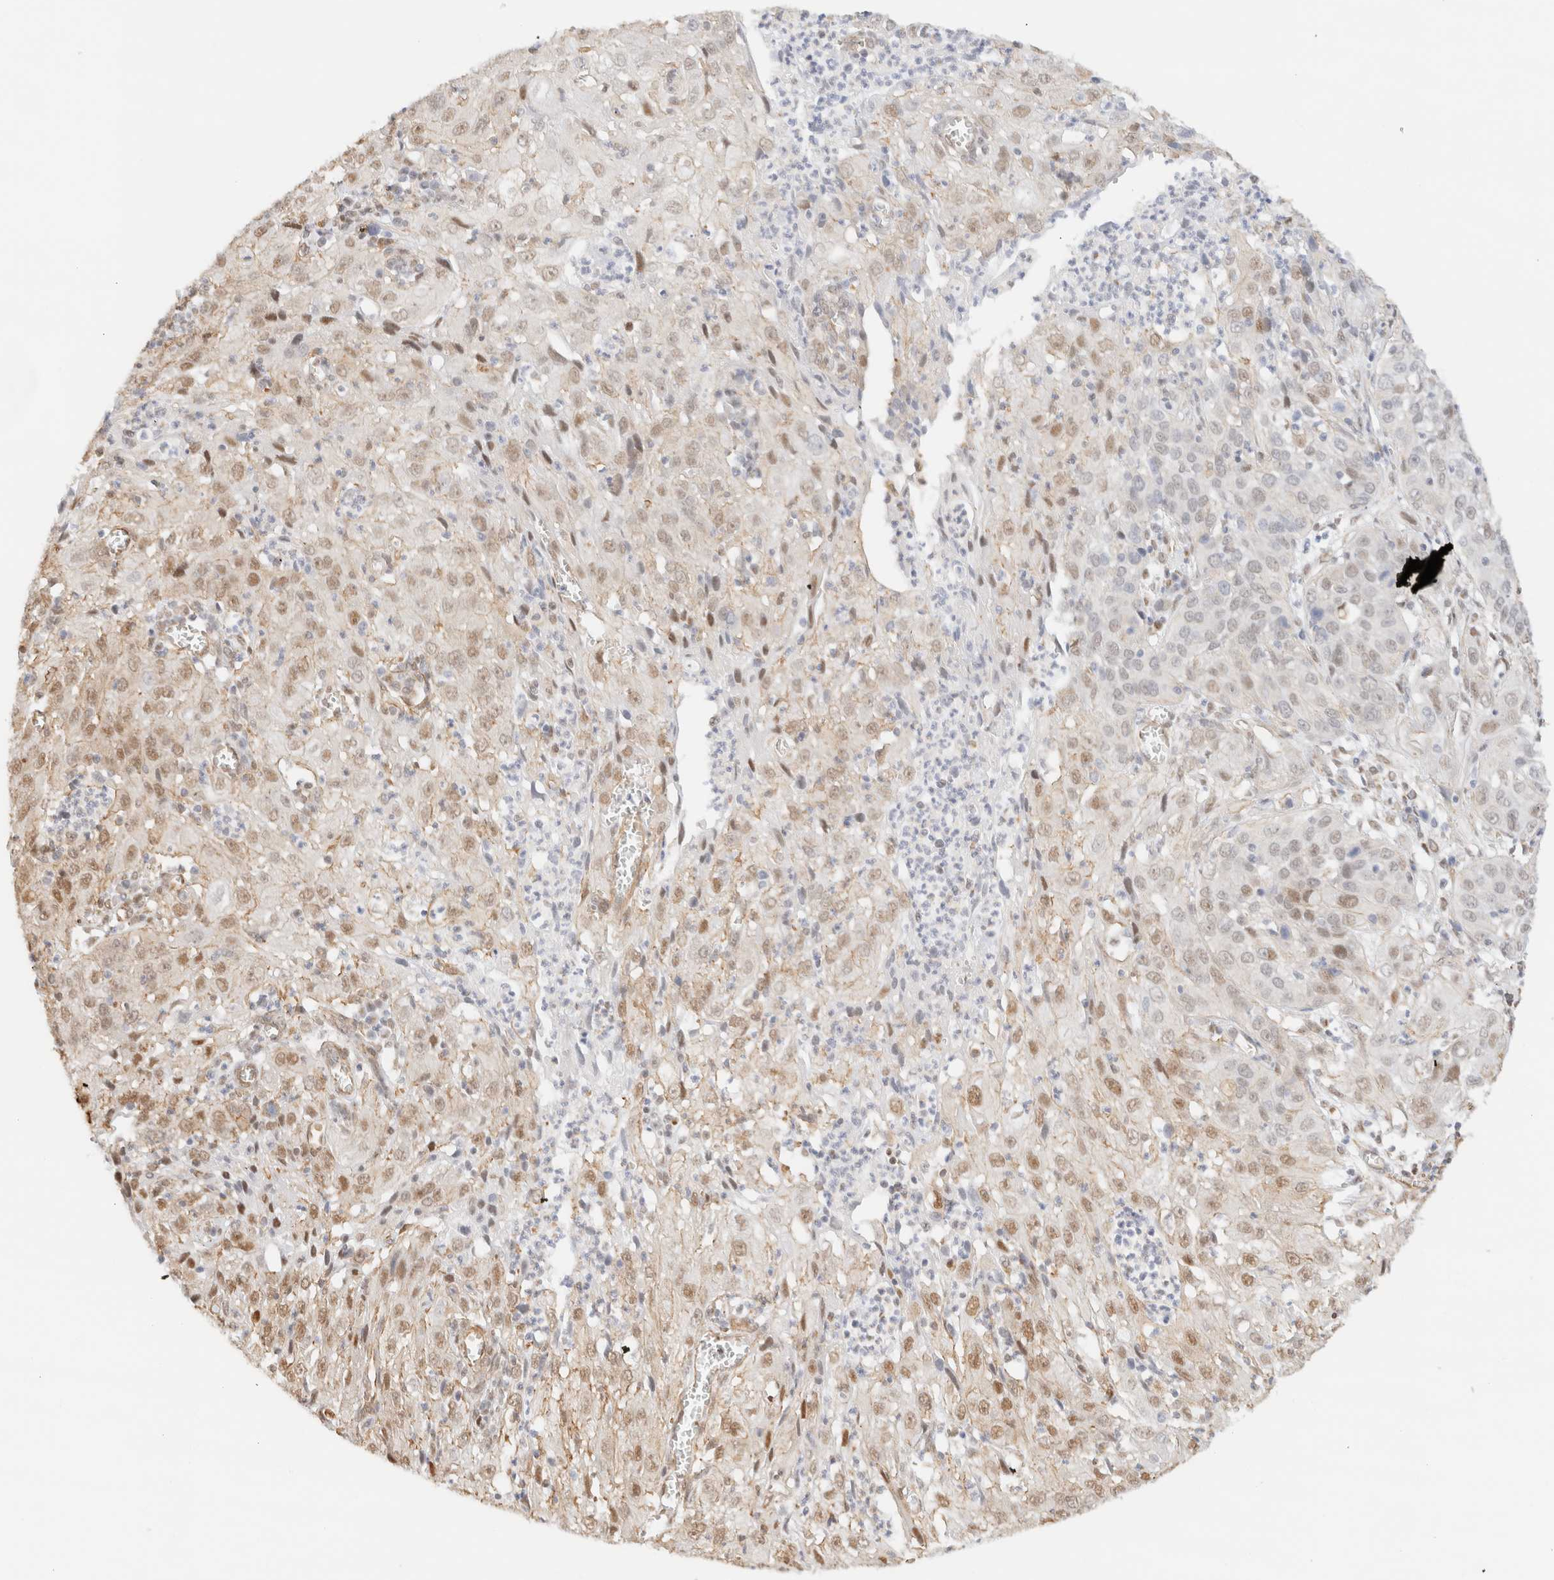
{"staining": {"intensity": "moderate", "quantity": "25%-75%", "location": "nuclear"}, "tissue": "cervical cancer", "cell_type": "Tumor cells", "image_type": "cancer", "snomed": [{"axis": "morphology", "description": "Squamous cell carcinoma, NOS"}, {"axis": "topography", "description": "Cervix"}], "caption": "There is medium levels of moderate nuclear positivity in tumor cells of cervical squamous cell carcinoma, as demonstrated by immunohistochemical staining (brown color).", "gene": "ARID5A", "patient": {"sex": "female", "age": 32}}